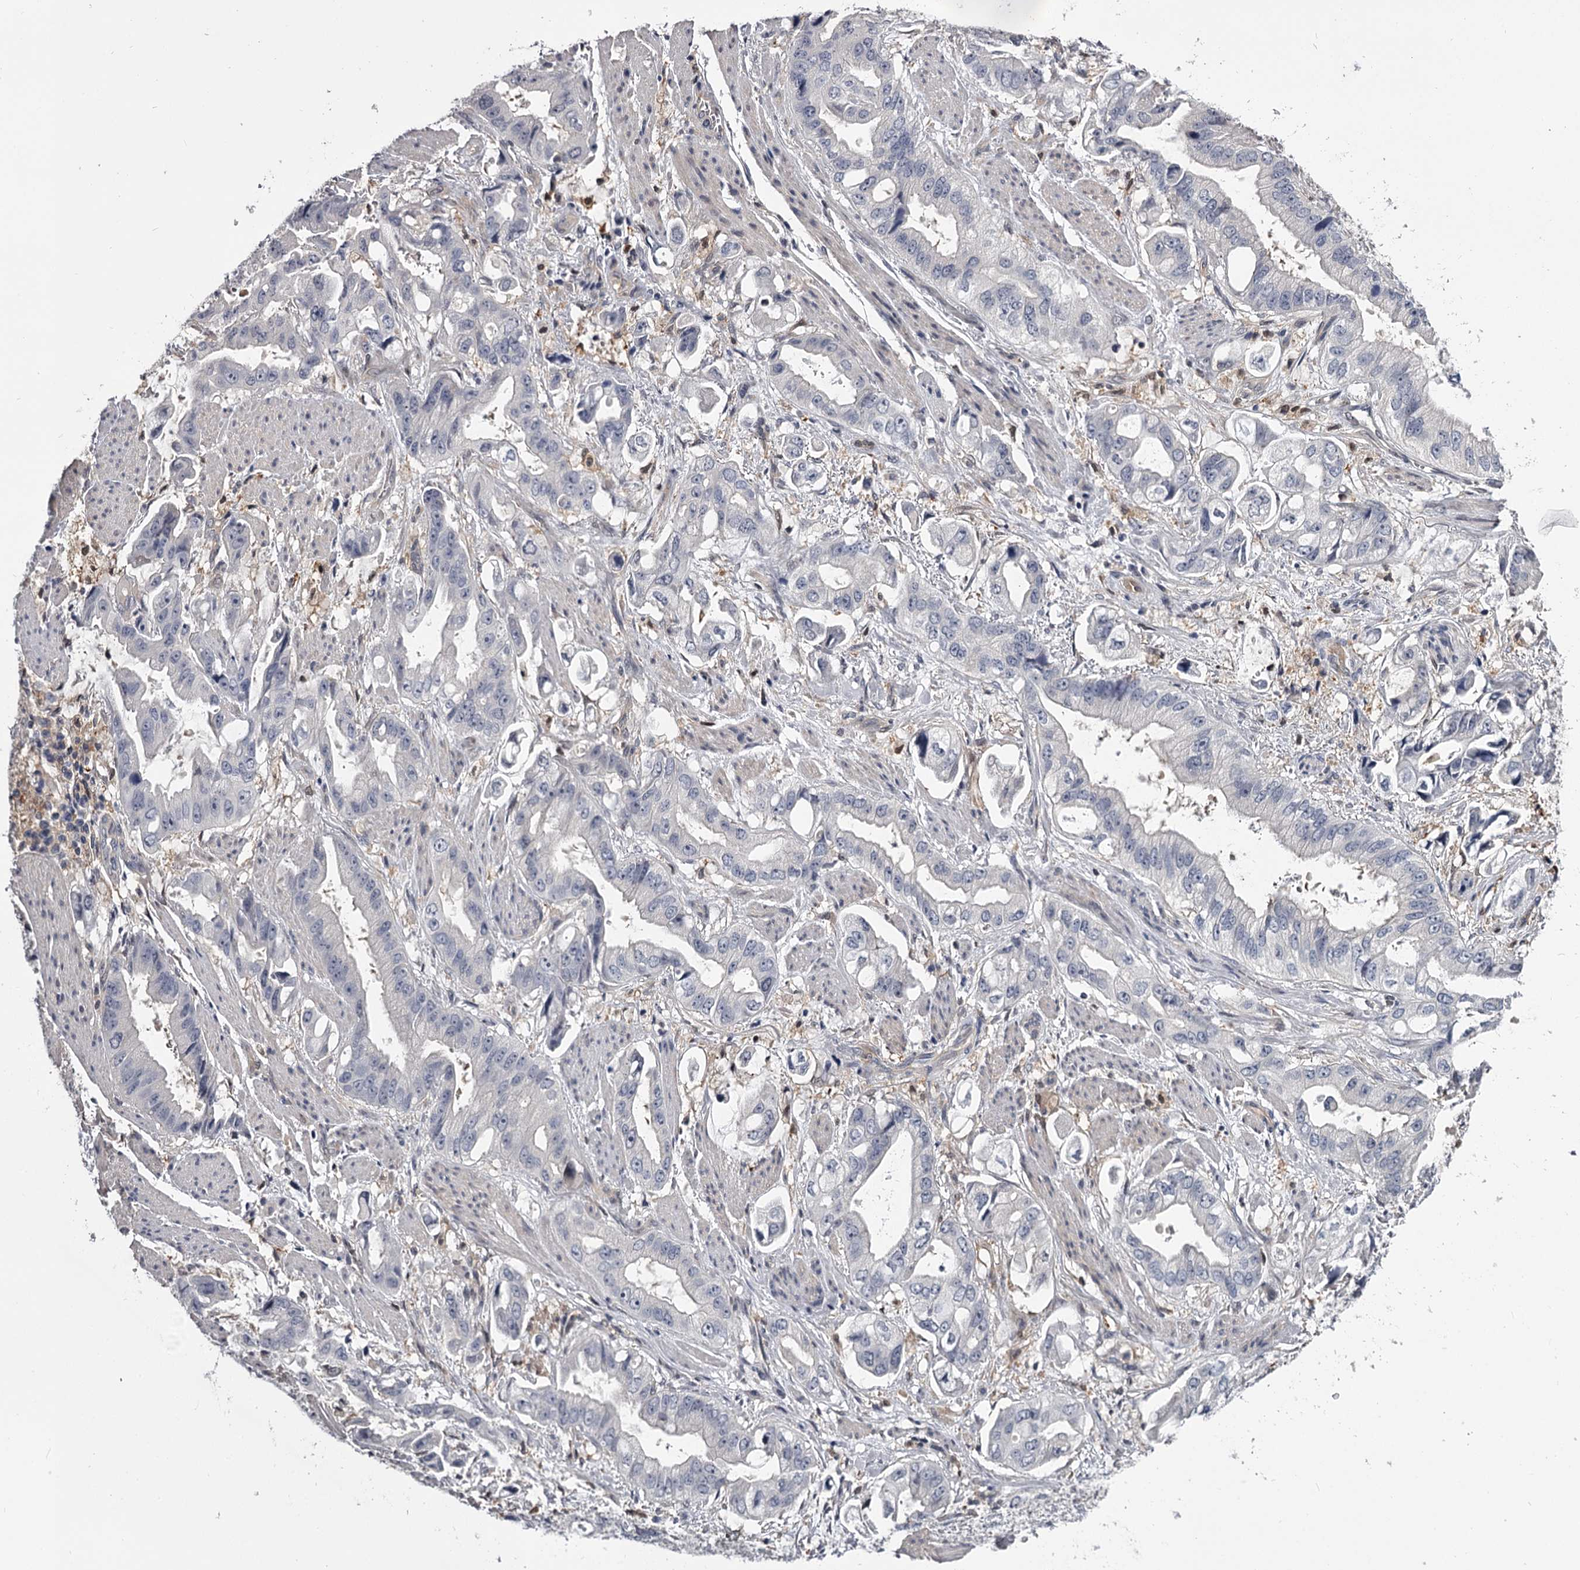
{"staining": {"intensity": "negative", "quantity": "none", "location": "none"}, "tissue": "stomach cancer", "cell_type": "Tumor cells", "image_type": "cancer", "snomed": [{"axis": "morphology", "description": "Adenocarcinoma, NOS"}, {"axis": "topography", "description": "Stomach"}], "caption": "Immunohistochemistry (IHC) image of neoplastic tissue: human stomach adenocarcinoma stained with DAB demonstrates no significant protein positivity in tumor cells.", "gene": "GSTO1", "patient": {"sex": "male", "age": 62}}